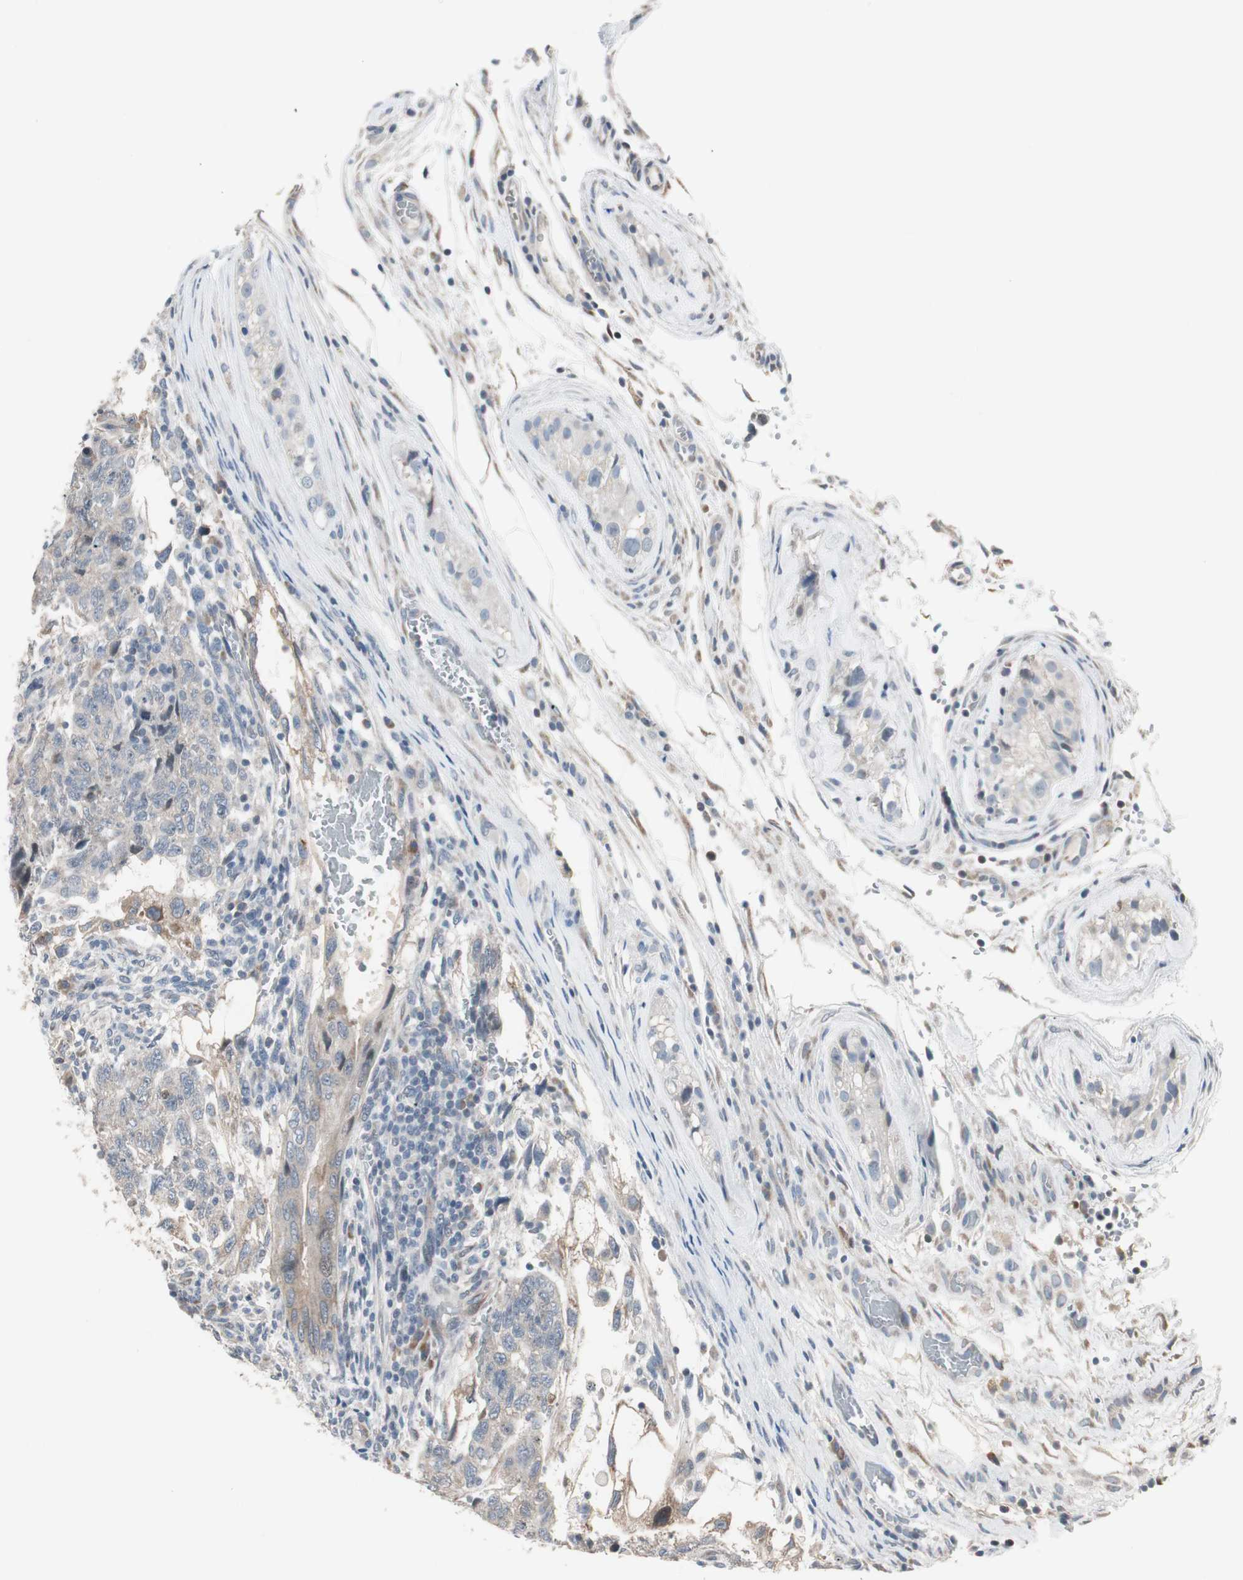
{"staining": {"intensity": "weak", "quantity": "25%-75%", "location": "cytoplasmic/membranous"}, "tissue": "testis cancer", "cell_type": "Tumor cells", "image_type": "cancer", "snomed": [{"axis": "morphology", "description": "Normal tissue, NOS"}, {"axis": "morphology", "description": "Carcinoma, Embryonal, NOS"}, {"axis": "topography", "description": "Testis"}], "caption": "Immunohistochemical staining of human testis cancer exhibits low levels of weak cytoplasmic/membranous protein positivity in approximately 25%-75% of tumor cells.", "gene": "PDZK1", "patient": {"sex": "male", "age": 36}}